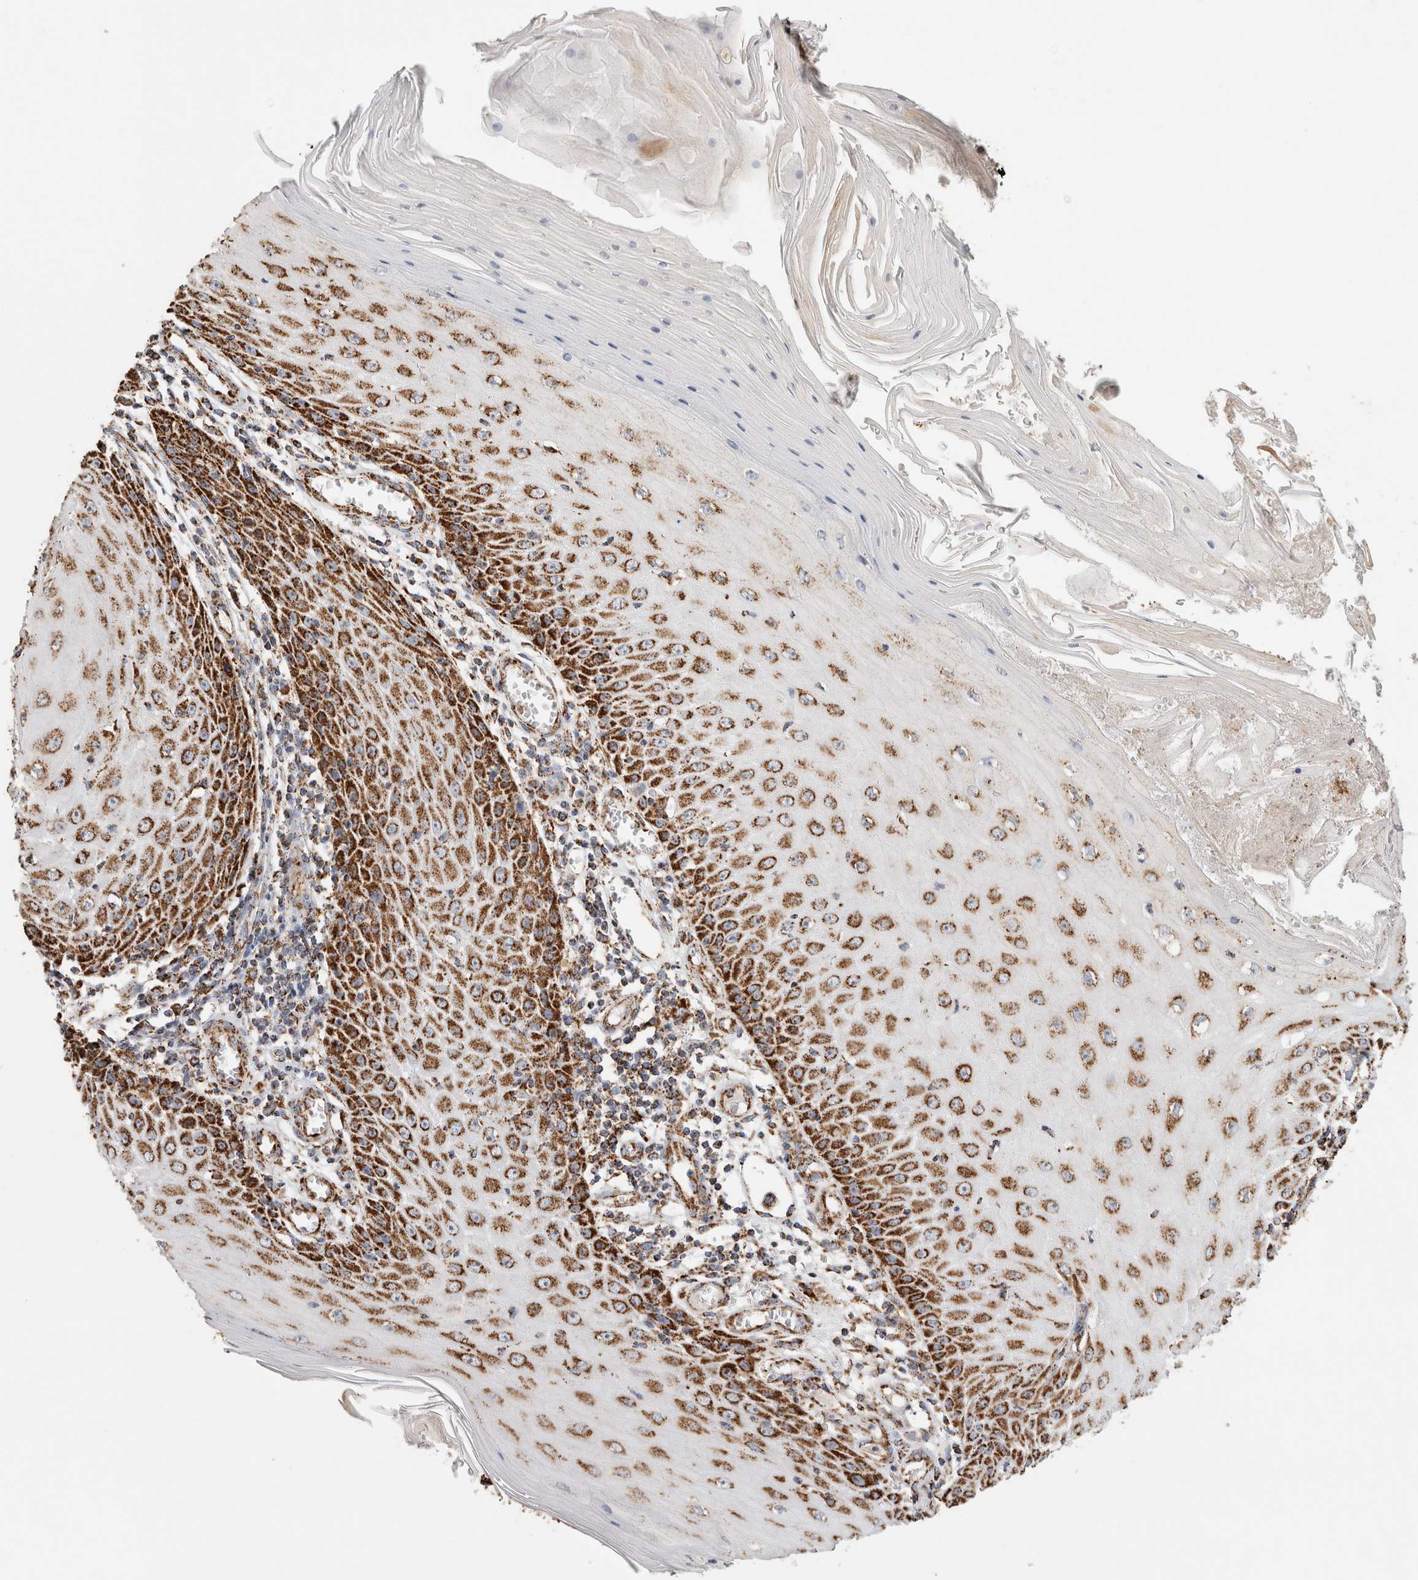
{"staining": {"intensity": "strong", "quantity": ">75%", "location": "cytoplasmic/membranous"}, "tissue": "skin cancer", "cell_type": "Tumor cells", "image_type": "cancer", "snomed": [{"axis": "morphology", "description": "Squamous cell carcinoma, NOS"}, {"axis": "topography", "description": "Skin"}], "caption": "Tumor cells reveal strong cytoplasmic/membranous positivity in approximately >75% of cells in squamous cell carcinoma (skin).", "gene": "C1QBP", "patient": {"sex": "female", "age": 73}}